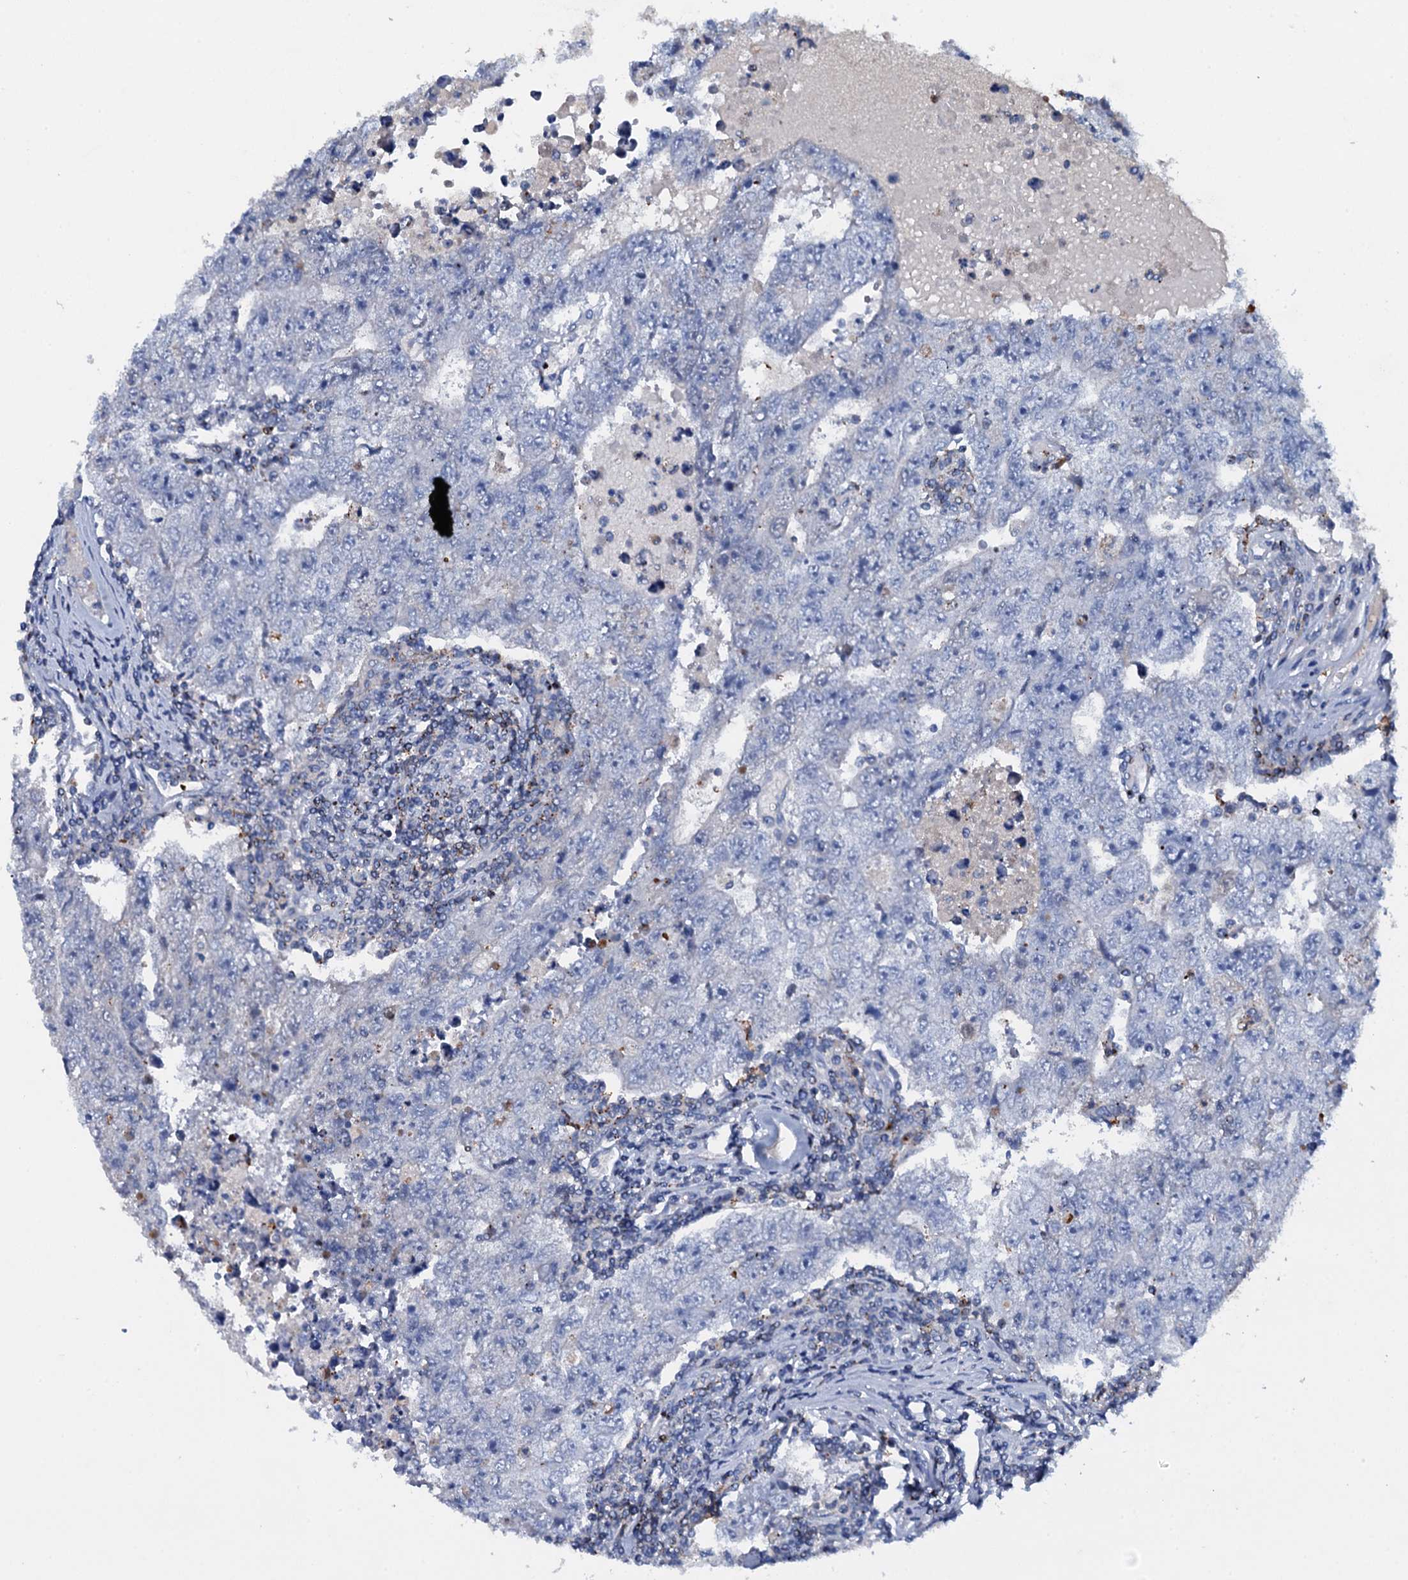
{"staining": {"intensity": "negative", "quantity": "none", "location": "none"}, "tissue": "testis cancer", "cell_type": "Tumor cells", "image_type": "cancer", "snomed": [{"axis": "morphology", "description": "Carcinoma, Embryonal, NOS"}, {"axis": "topography", "description": "Testis"}], "caption": "Tumor cells show no significant protein staining in embryonal carcinoma (testis).", "gene": "MS4A4E", "patient": {"sex": "male", "age": 17}}